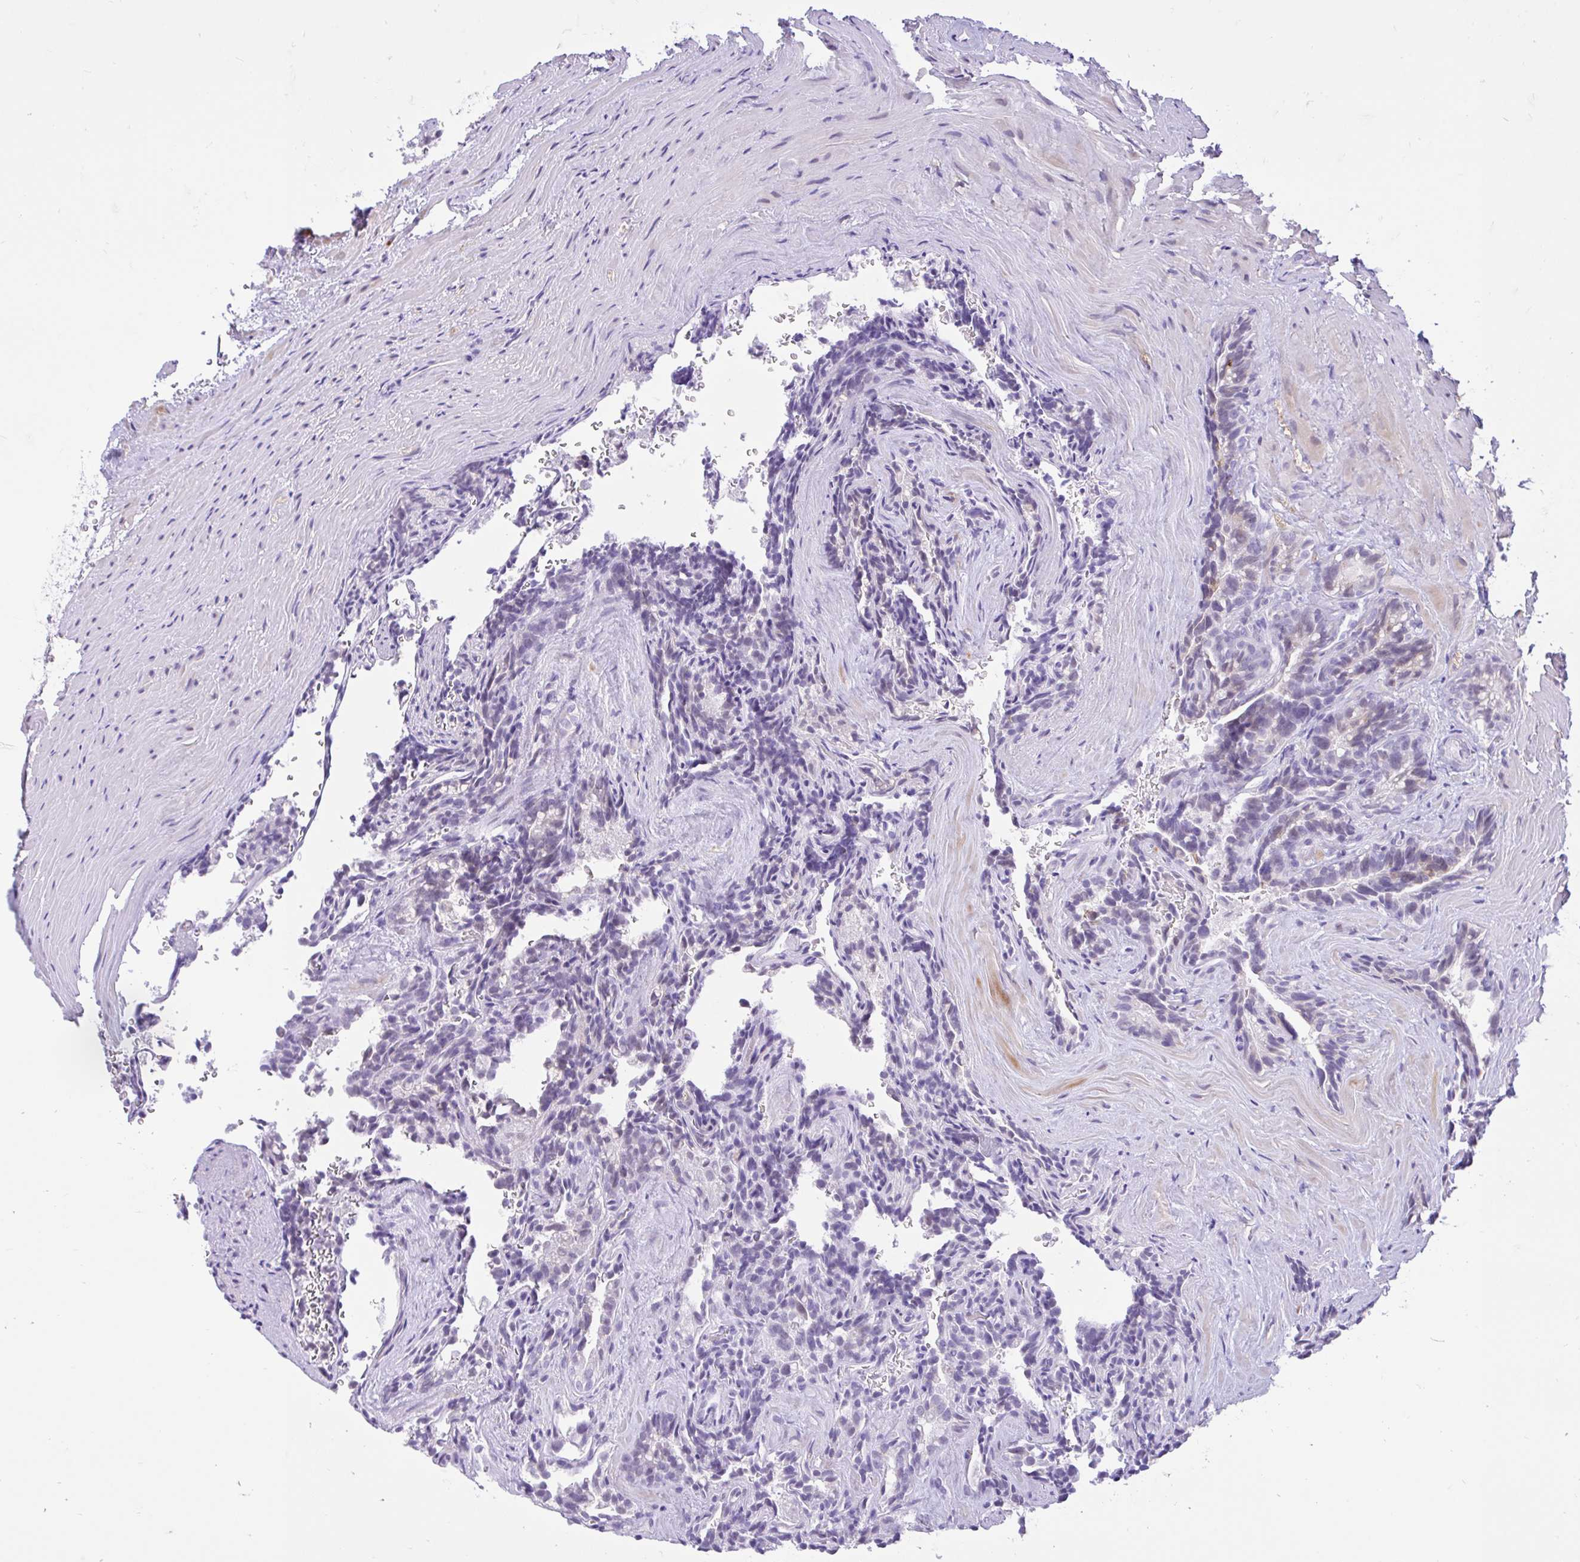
{"staining": {"intensity": "negative", "quantity": "none", "location": "none"}, "tissue": "seminal vesicle", "cell_type": "Glandular cells", "image_type": "normal", "snomed": [{"axis": "morphology", "description": "Normal tissue, NOS"}, {"axis": "topography", "description": "Seminal veicle"}], "caption": "Image shows no protein expression in glandular cells of unremarkable seminal vesicle. (DAB immunohistochemistry with hematoxylin counter stain).", "gene": "REEP1", "patient": {"sex": "male", "age": 47}}